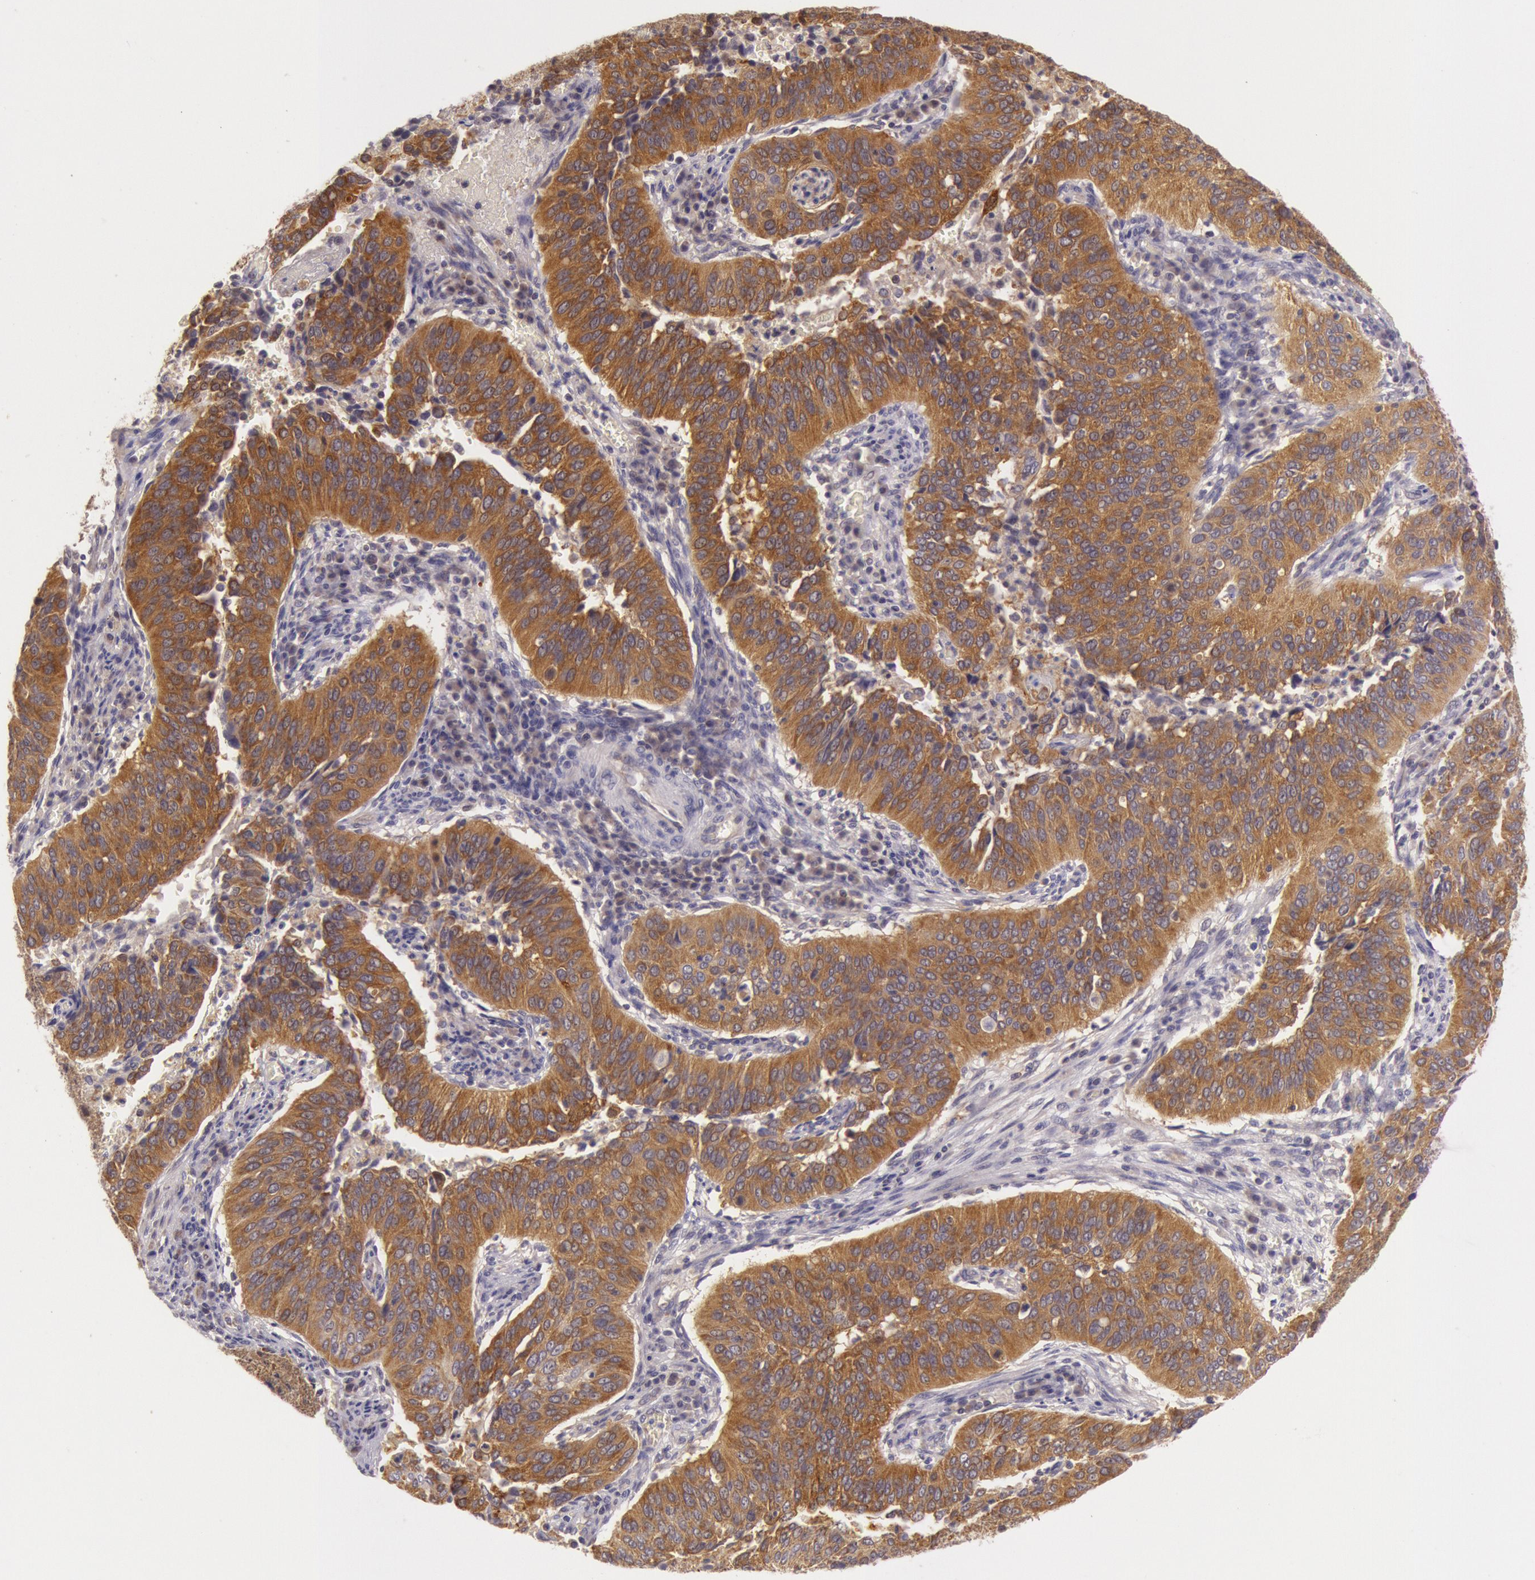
{"staining": {"intensity": "strong", "quantity": ">75%", "location": "cytoplasmic/membranous"}, "tissue": "cervical cancer", "cell_type": "Tumor cells", "image_type": "cancer", "snomed": [{"axis": "morphology", "description": "Squamous cell carcinoma, NOS"}, {"axis": "topography", "description": "Cervix"}], "caption": "A micrograph of human cervical cancer (squamous cell carcinoma) stained for a protein displays strong cytoplasmic/membranous brown staining in tumor cells.", "gene": "CDK16", "patient": {"sex": "female", "age": 39}}